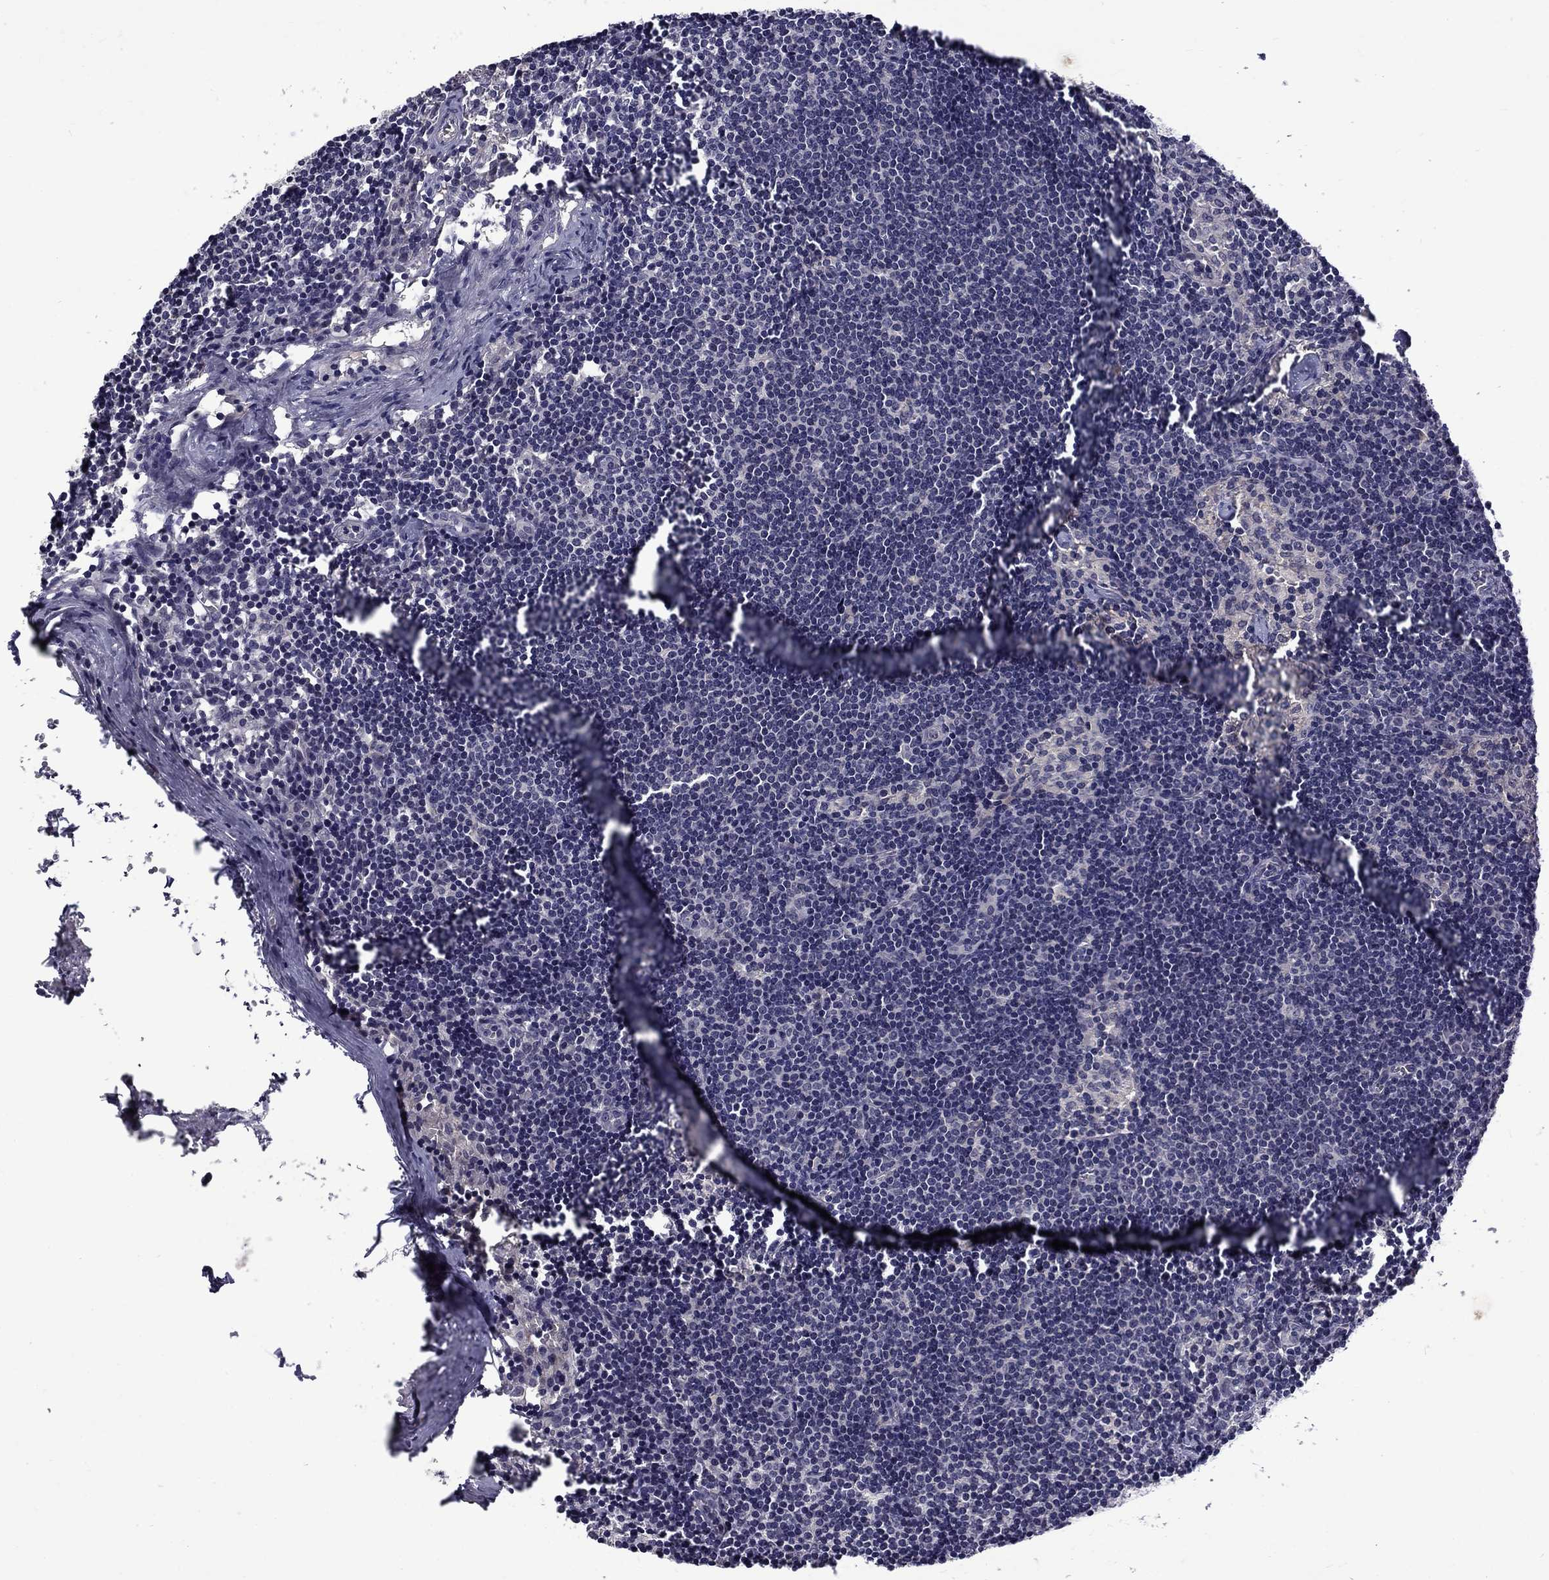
{"staining": {"intensity": "negative", "quantity": "none", "location": "none"}, "tissue": "lymph node", "cell_type": "Germinal center cells", "image_type": "normal", "snomed": [{"axis": "morphology", "description": "Normal tissue, NOS"}, {"axis": "topography", "description": "Lymph node"}], "caption": "There is no significant expression in germinal center cells of lymph node. (DAB (3,3'-diaminobenzidine) IHC with hematoxylin counter stain).", "gene": "SNTA1", "patient": {"sex": "female", "age": 52}}